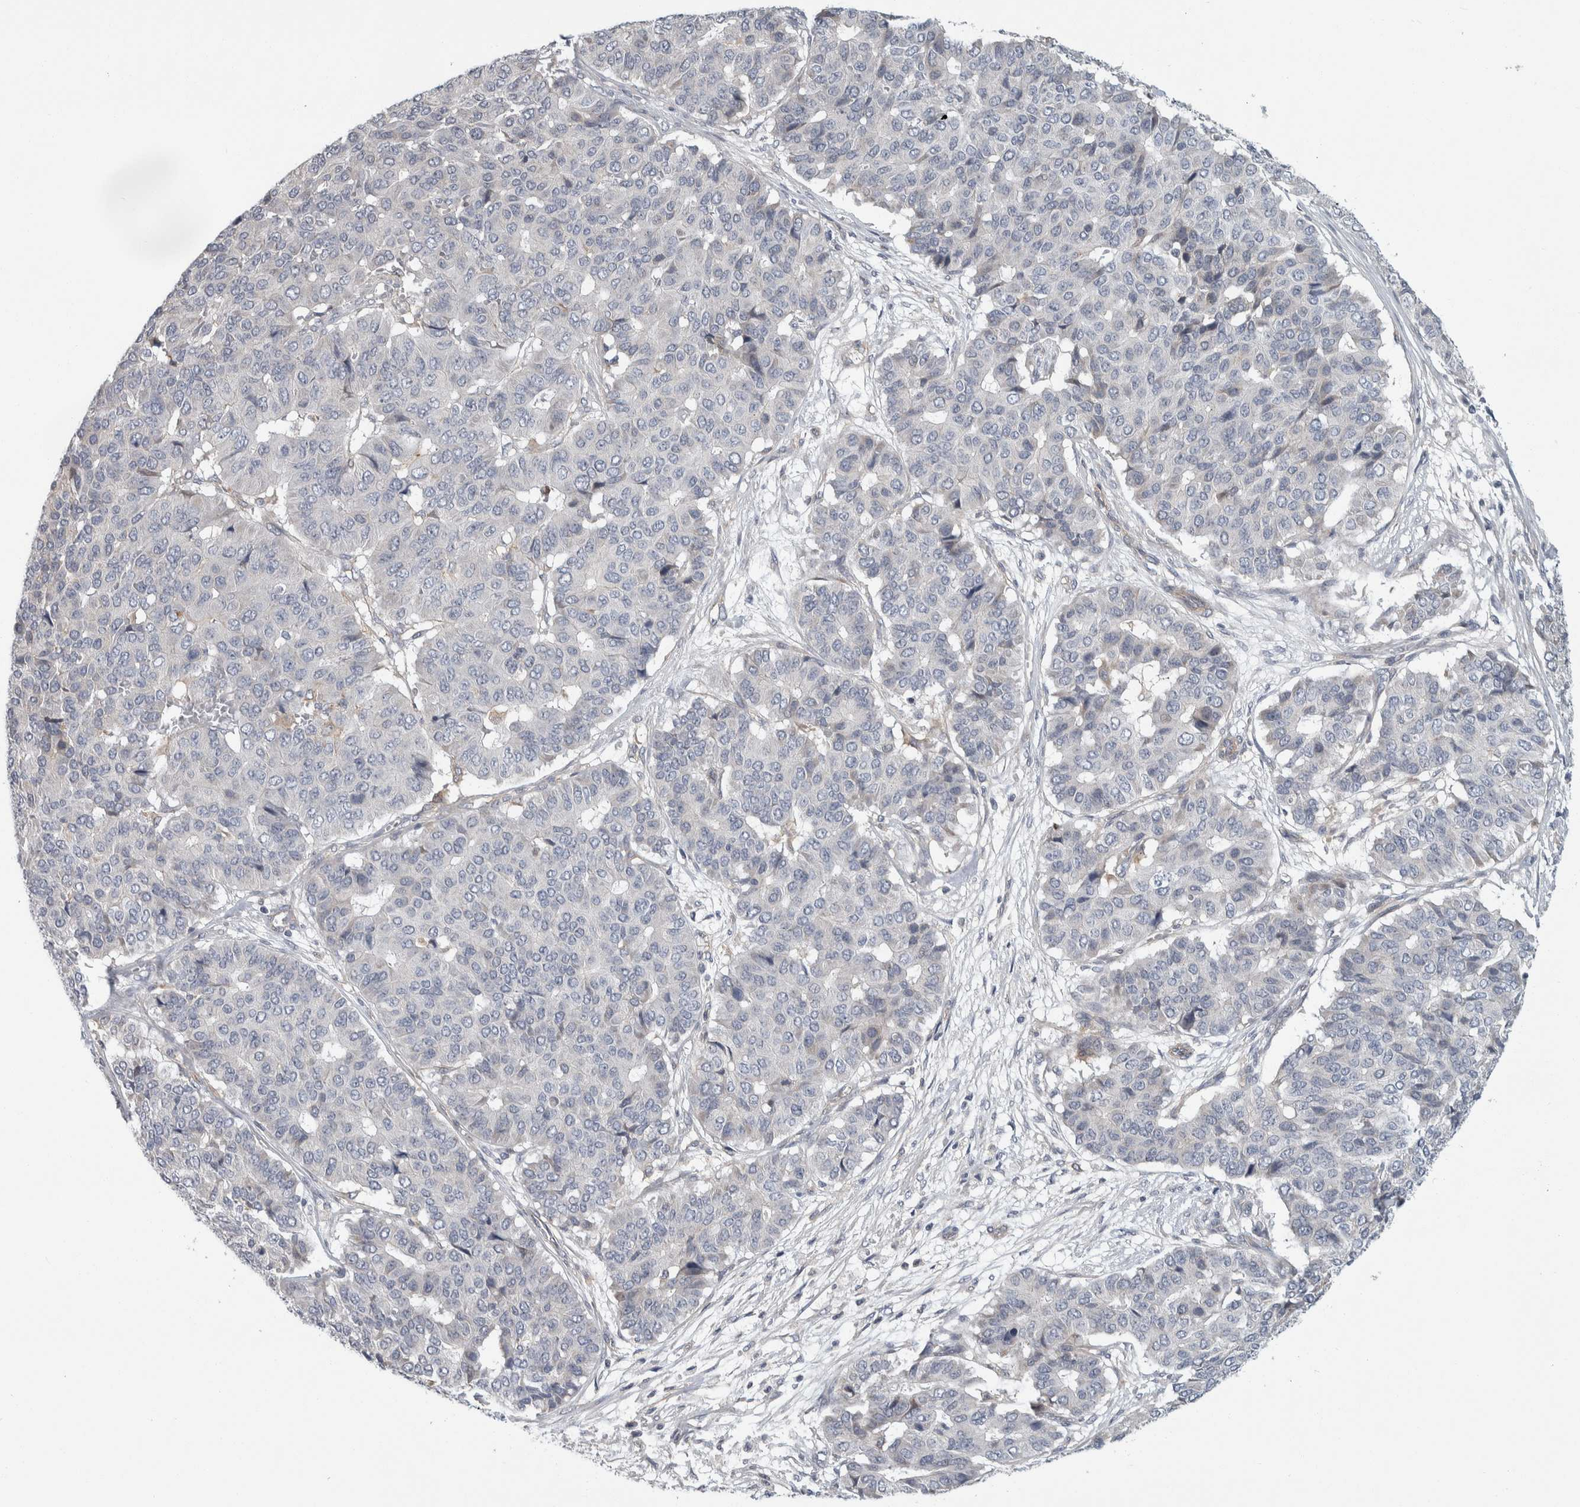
{"staining": {"intensity": "negative", "quantity": "none", "location": "none"}, "tissue": "pancreatic cancer", "cell_type": "Tumor cells", "image_type": "cancer", "snomed": [{"axis": "morphology", "description": "Adenocarcinoma, NOS"}, {"axis": "topography", "description": "Pancreas"}], "caption": "This is a micrograph of IHC staining of pancreatic cancer, which shows no staining in tumor cells.", "gene": "KCNJ3", "patient": {"sex": "male", "age": 50}}